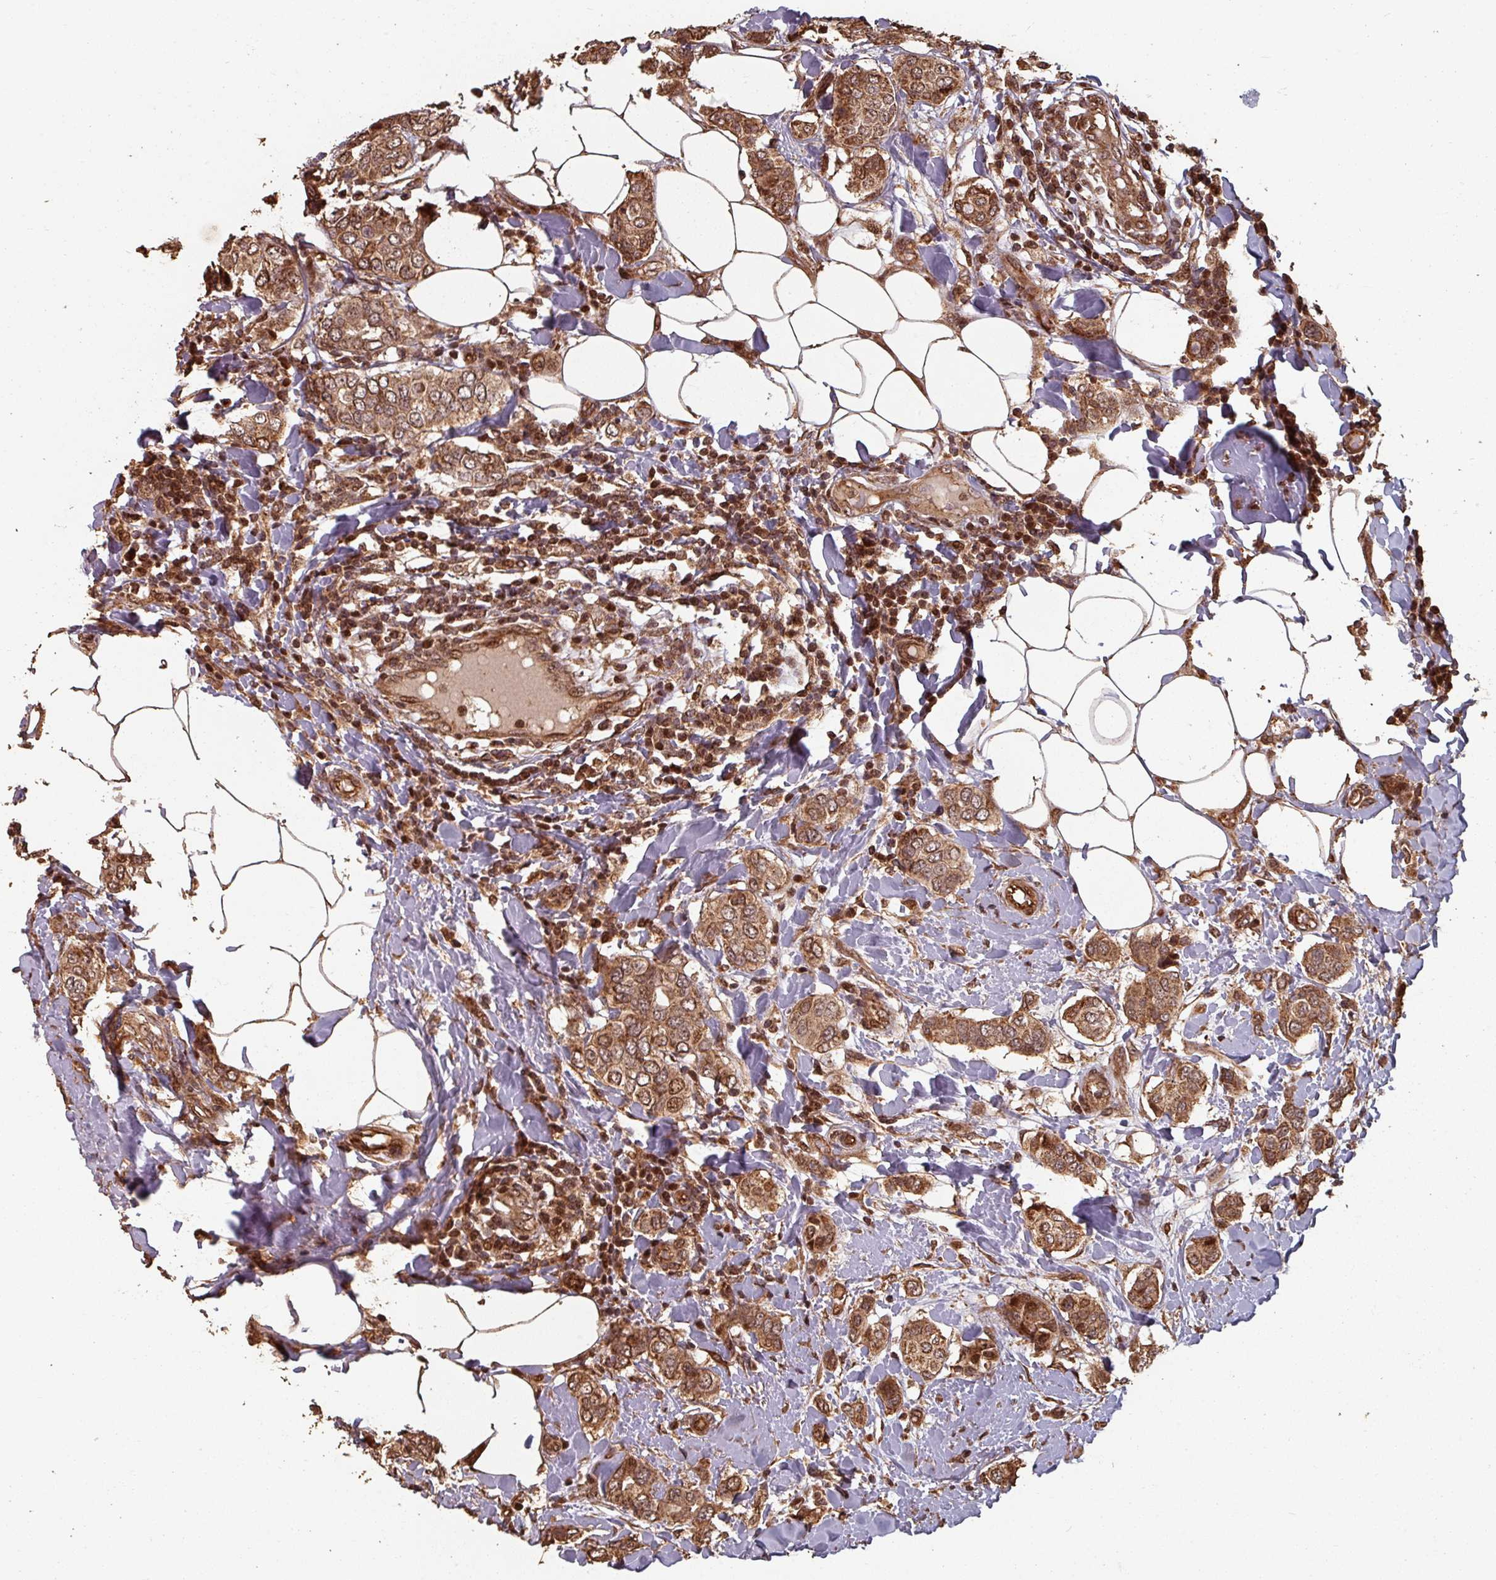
{"staining": {"intensity": "strong", "quantity": ">75%", "location": "cytoplasmic/membranous,nuclear"}, "tissue": "breast cancer", "cell_type": "Tumor cells", "image_type": "cancer", "snomed": [{"axis": "morphology", "description": "Lobular carcinoma"}, {"axis": "topography", "description": "Breast"}], "caption": "Breast lobular carcinoma stained for a protein shows strong cytoplasmic/membranous and nuclear positivity in tumor cells.", "gene": "EID1", "patient": {"sex": "female", "age": 51}}